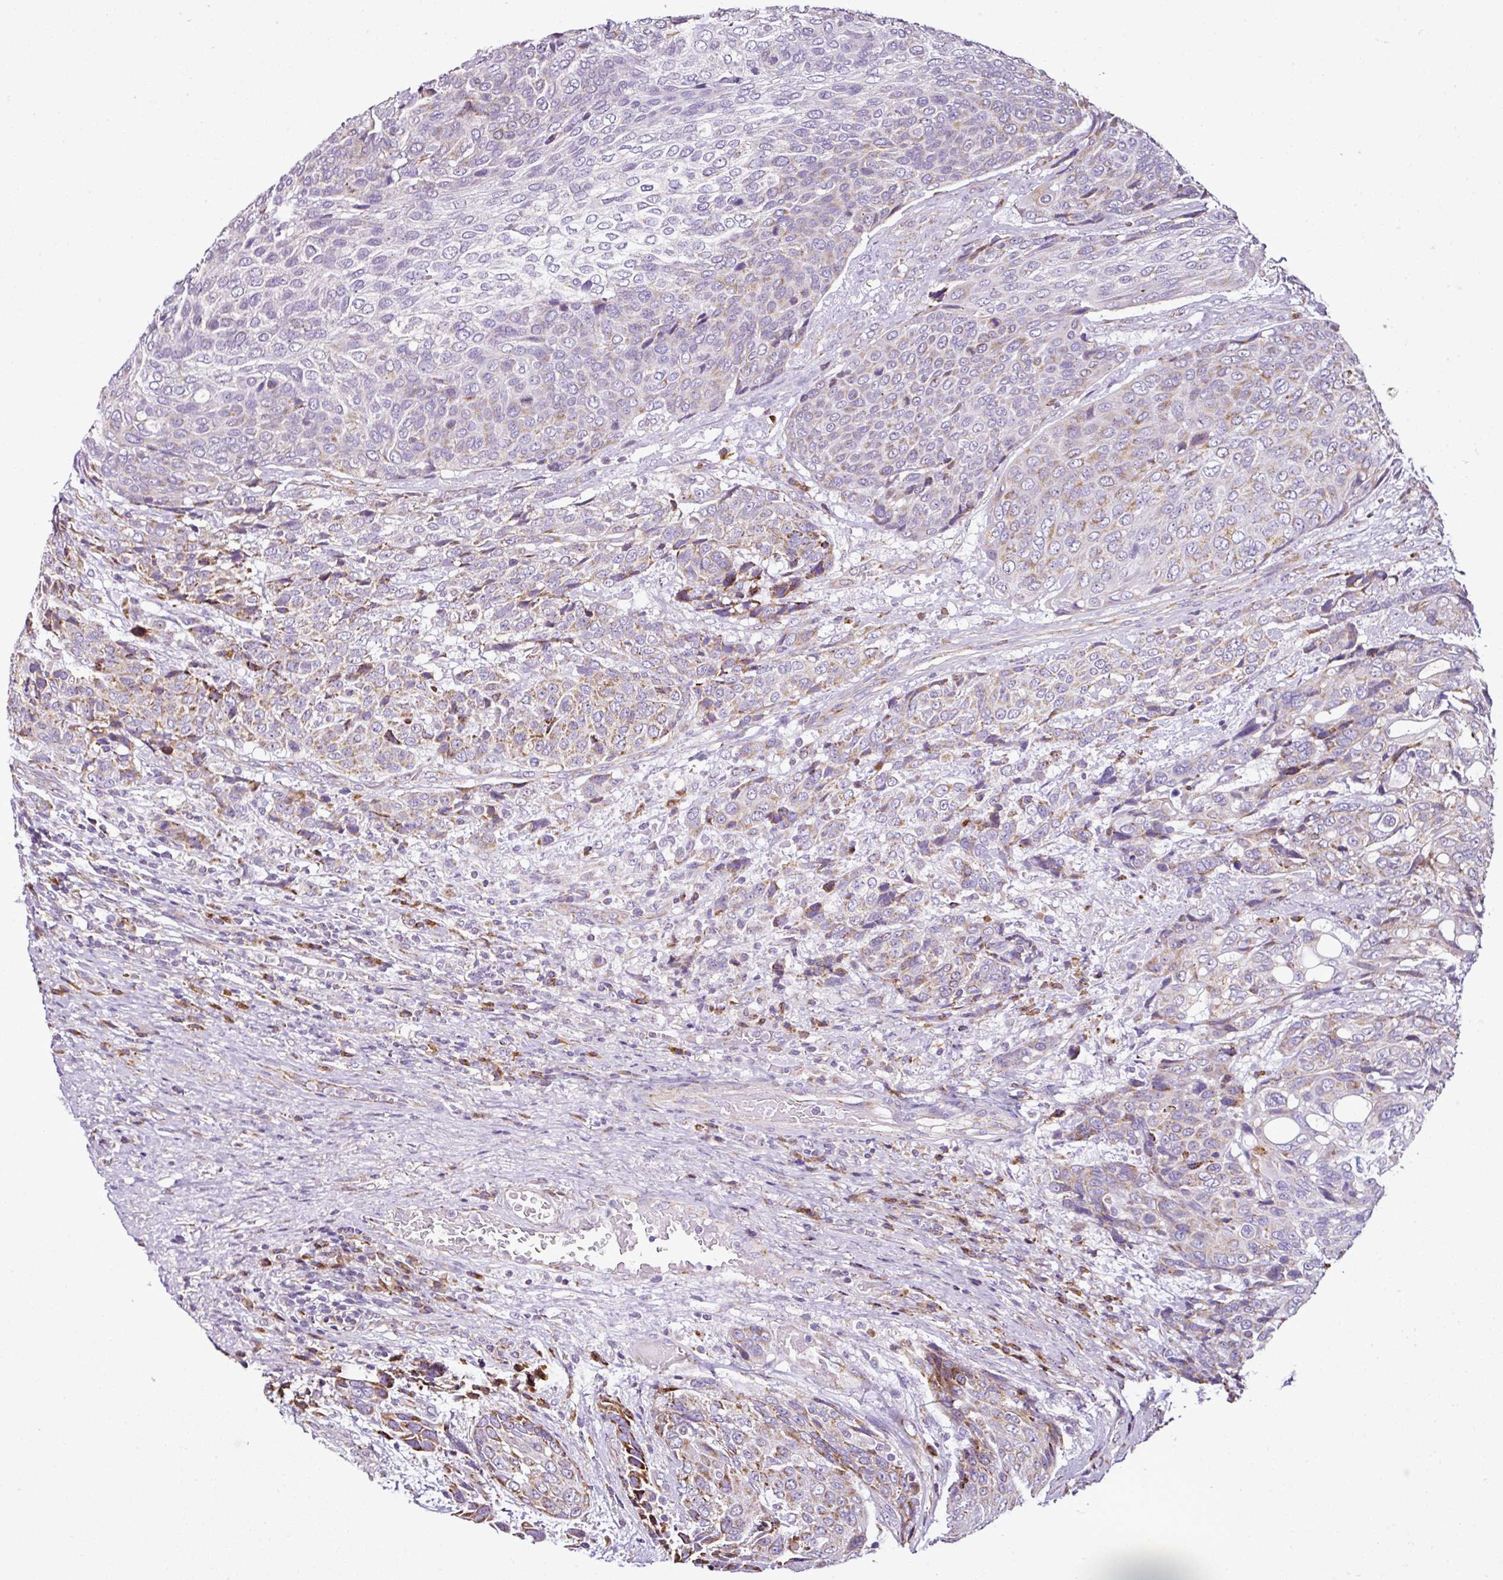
{"staining": {"intensity": "strong", "quantity": "<25%", "location": "cytoplasmic/membranous"}, "tissue": "urothelial cancer", "cell_type": "Tumor cells", "image_type": "cancer", "snomed": [{"axis": "morphology", "description": "Urothelial carcinoma, High grade"}, {"axis": "topography", "description": "Urinary bladder"}], "caption": "Protein expression analysis of urothelial cancer exhibits strong cytoplasmic/membranous expression in approximately <25% of tumor cells.", "gene": "DPAGT1", "patient": {"sex": "female", "age": 70}}